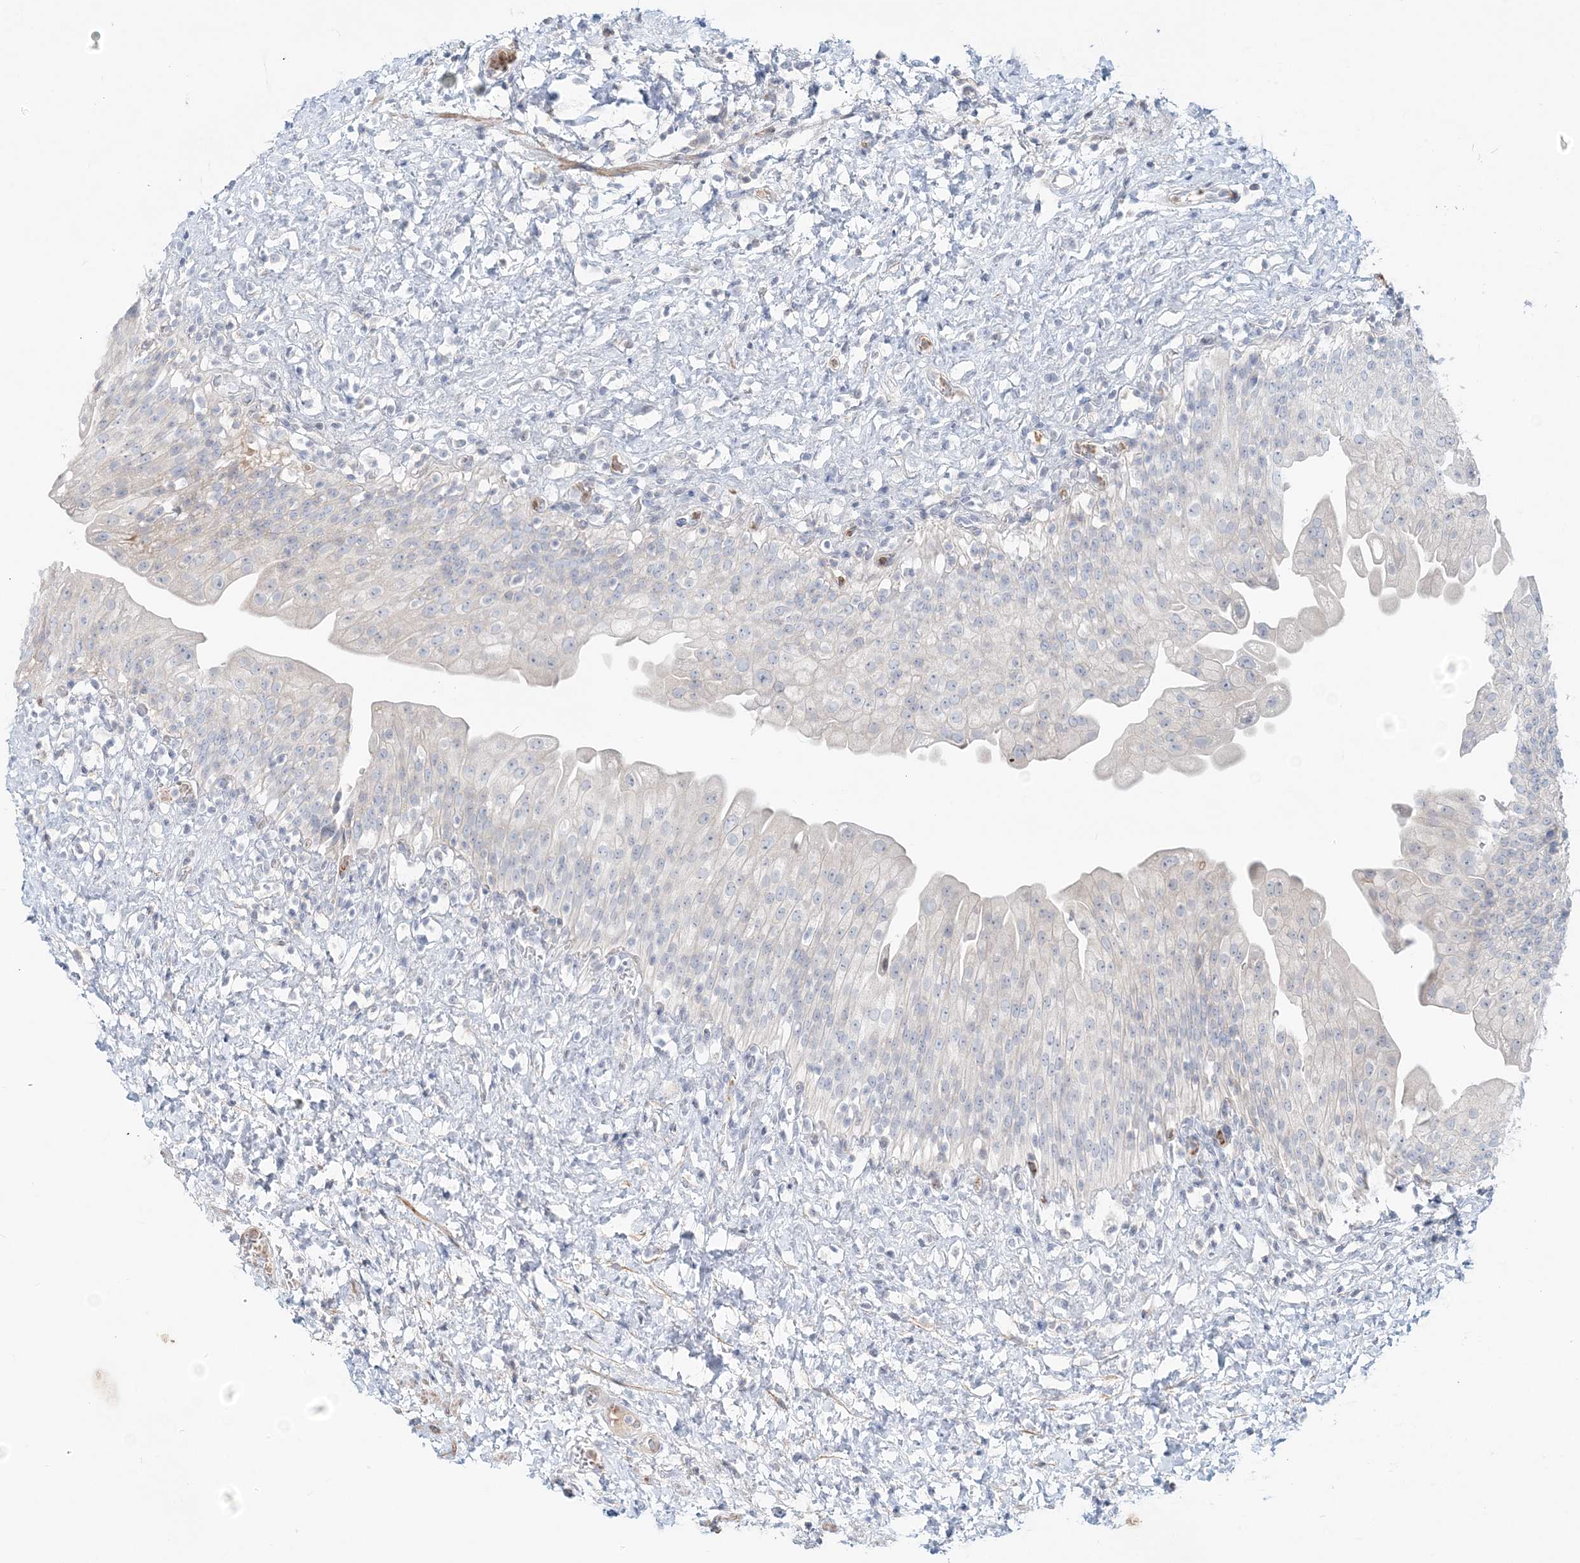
{"staining": {"intensity": "negative", "quantity": "none", "location": "none"}, "tissue": "urinary bladder", "cell_type": "Urothelial cells", "image_type": "normal", "snomed": [{"axis": "morphology", "description": "Normal tissue, NOS"}, {"axis": "topography", "description": "Urinary bladder"}], "caption": "An IHC image of normal urinary bladder is shown. There is no staining in urothelial cells of urinary bladder. (Stains: DAB immunohistochemistry (IHC) with hematoxylin counter stain, Microscopy: brightfield microscopy at high magnification).", "gene": "DNAH5", "patient": {"sex": "female", "age": 27}}